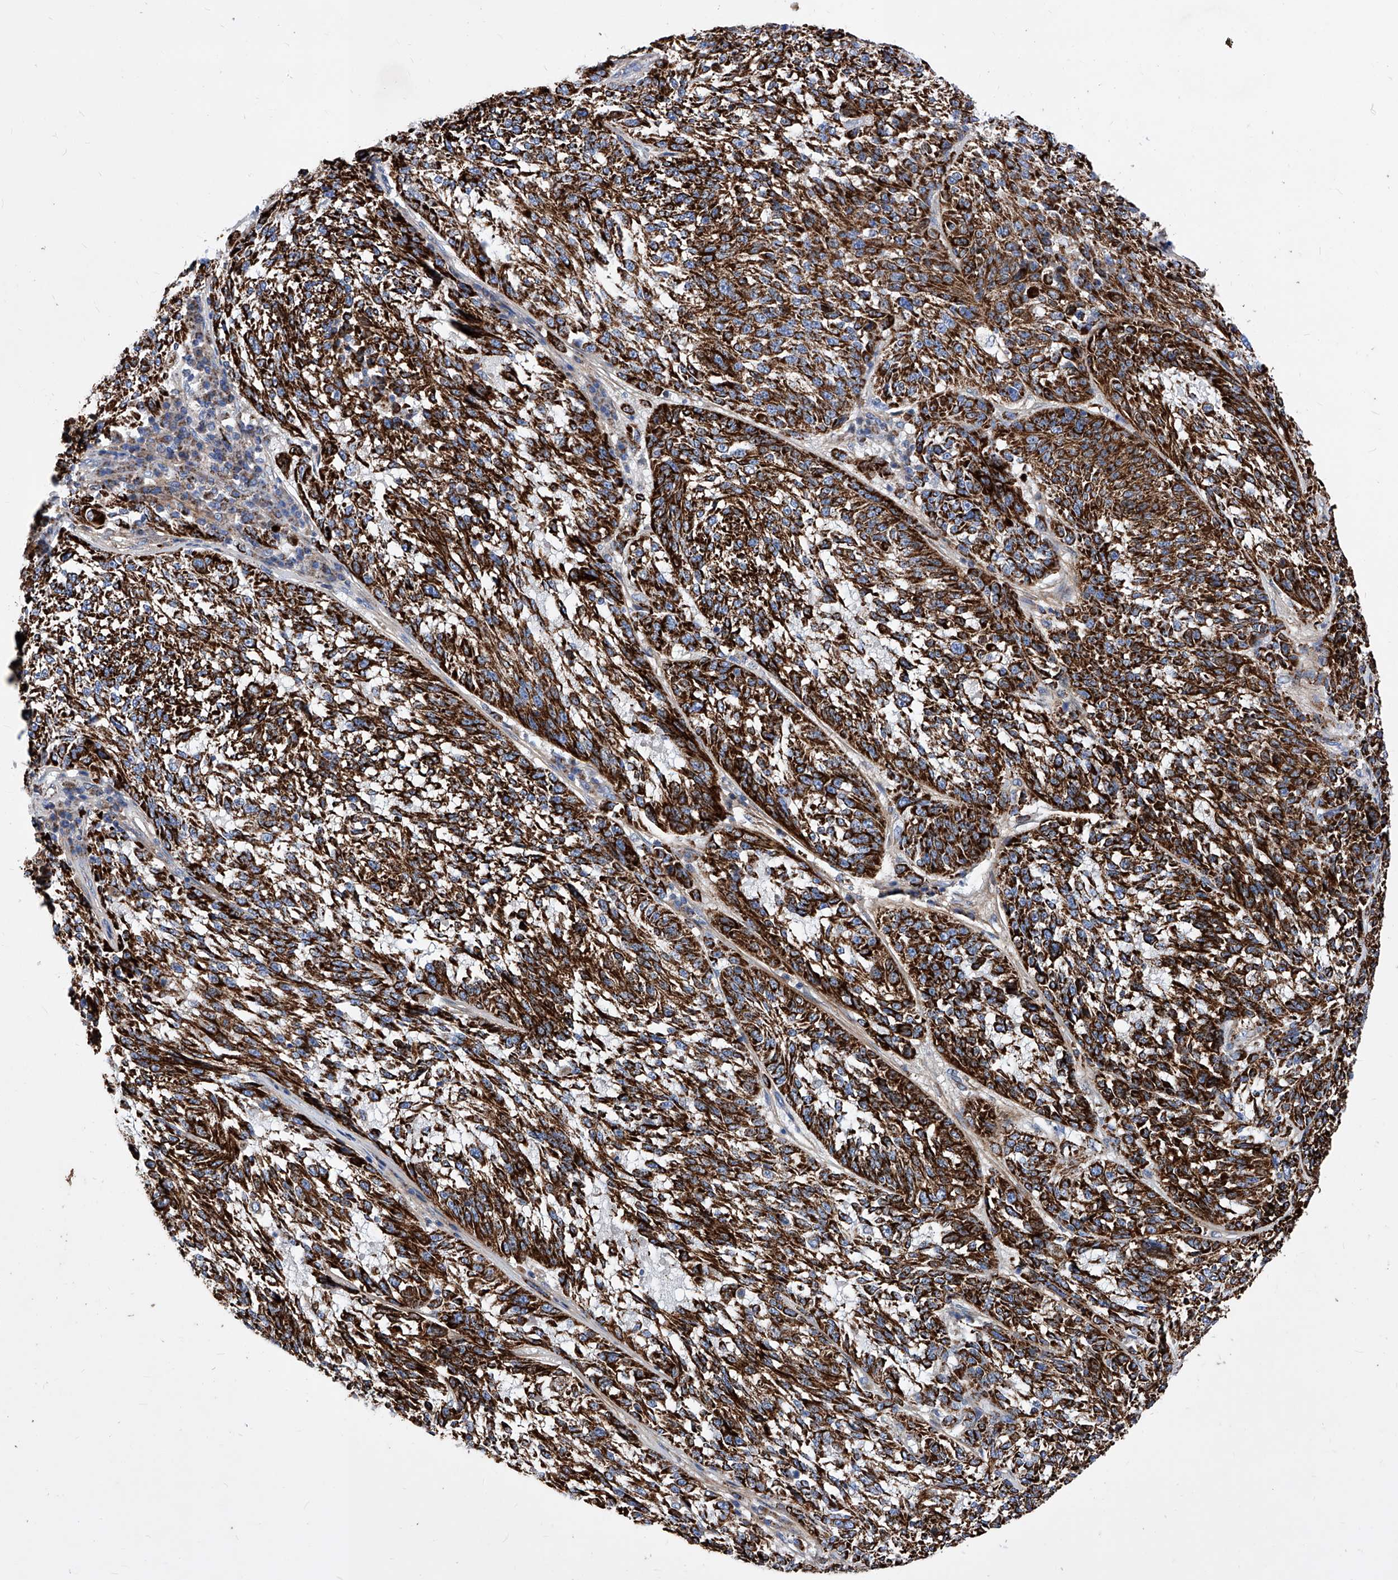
{"staining": {"intensity": "strong", "quantity": ">75%", "location": "cytoplasmic/membranous"}, "tissue": "melanoma", "cell_type": "Tumor cells", "image_type": "cancer", "snomed": [{"axis": "morphology", "description": "Malignant melanoma, NOS"}, {"axis": "topography", "description": "Skin"}], "caption": "The image displays staining of melanoma, revealing strong cytoplasmic/membranous protein positivity (brown color) within tumor cells. (Brightfield microscopy of DAB IHC at high magnification).", "gene": "HRNR", "patient": {"sex": "male", "age": 53}}